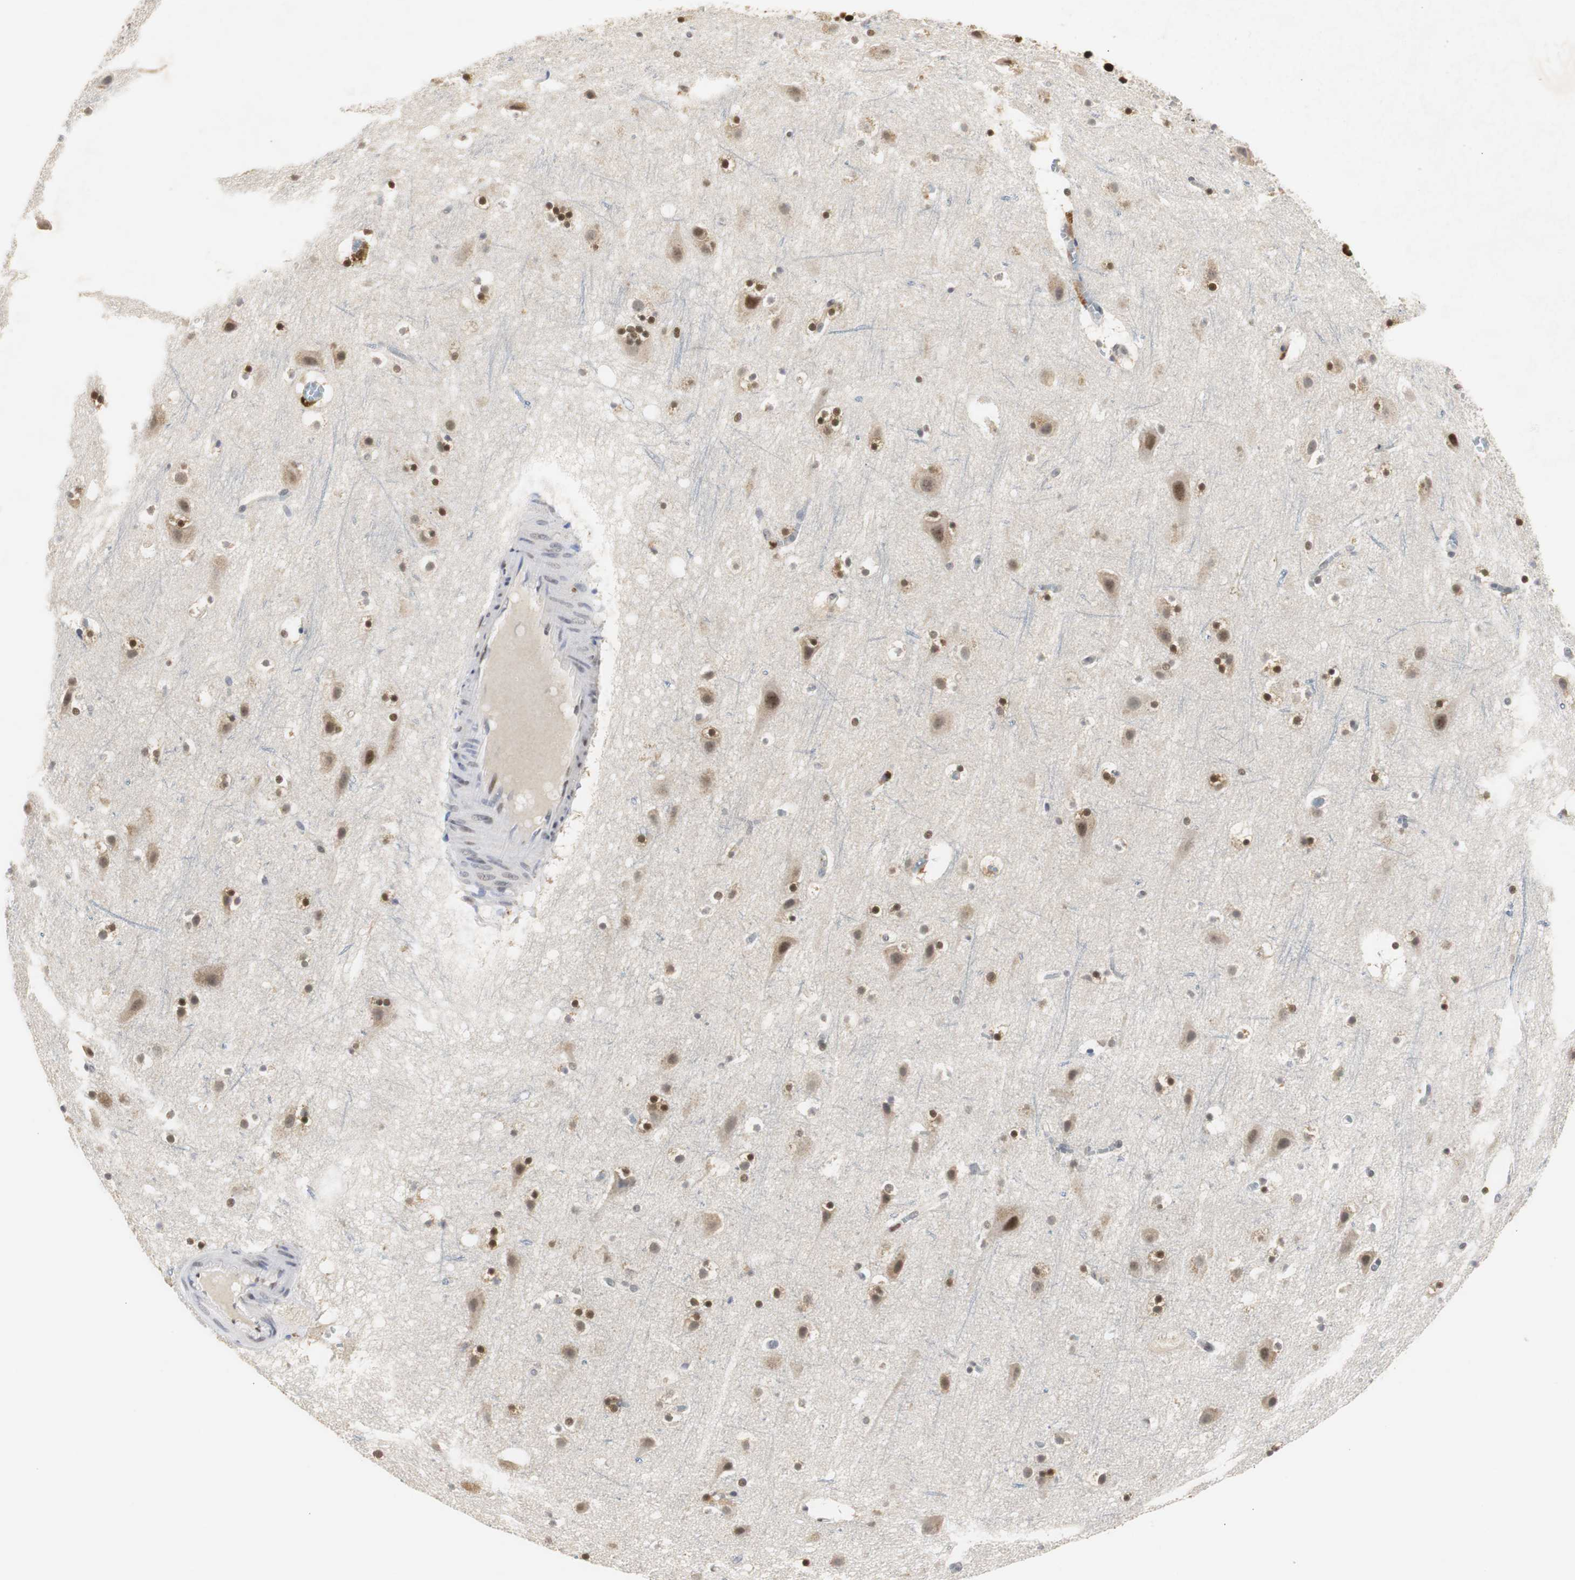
{"staining": {"intensity": "moderate", "quantity": "<25%", "location": "nuclear"}, "tissue": "cerebral cortex", "cell_type": "Endothelial cells", "image_type": "normal", "snomed": [{"axis": "morphology", "description": "Normal tissue, NOS"}, {"axis": "topography", "description": "Cerebral cortex"}], "caption": "High-power microscopy captured an immunohistochemistry histopathology image of benign cerebral cortex, revealing moderate nuclear expression in about <25% of endothelial cells.", "gene": "ZFC3H1", "patient": {"sex": "male", "age": 45}}